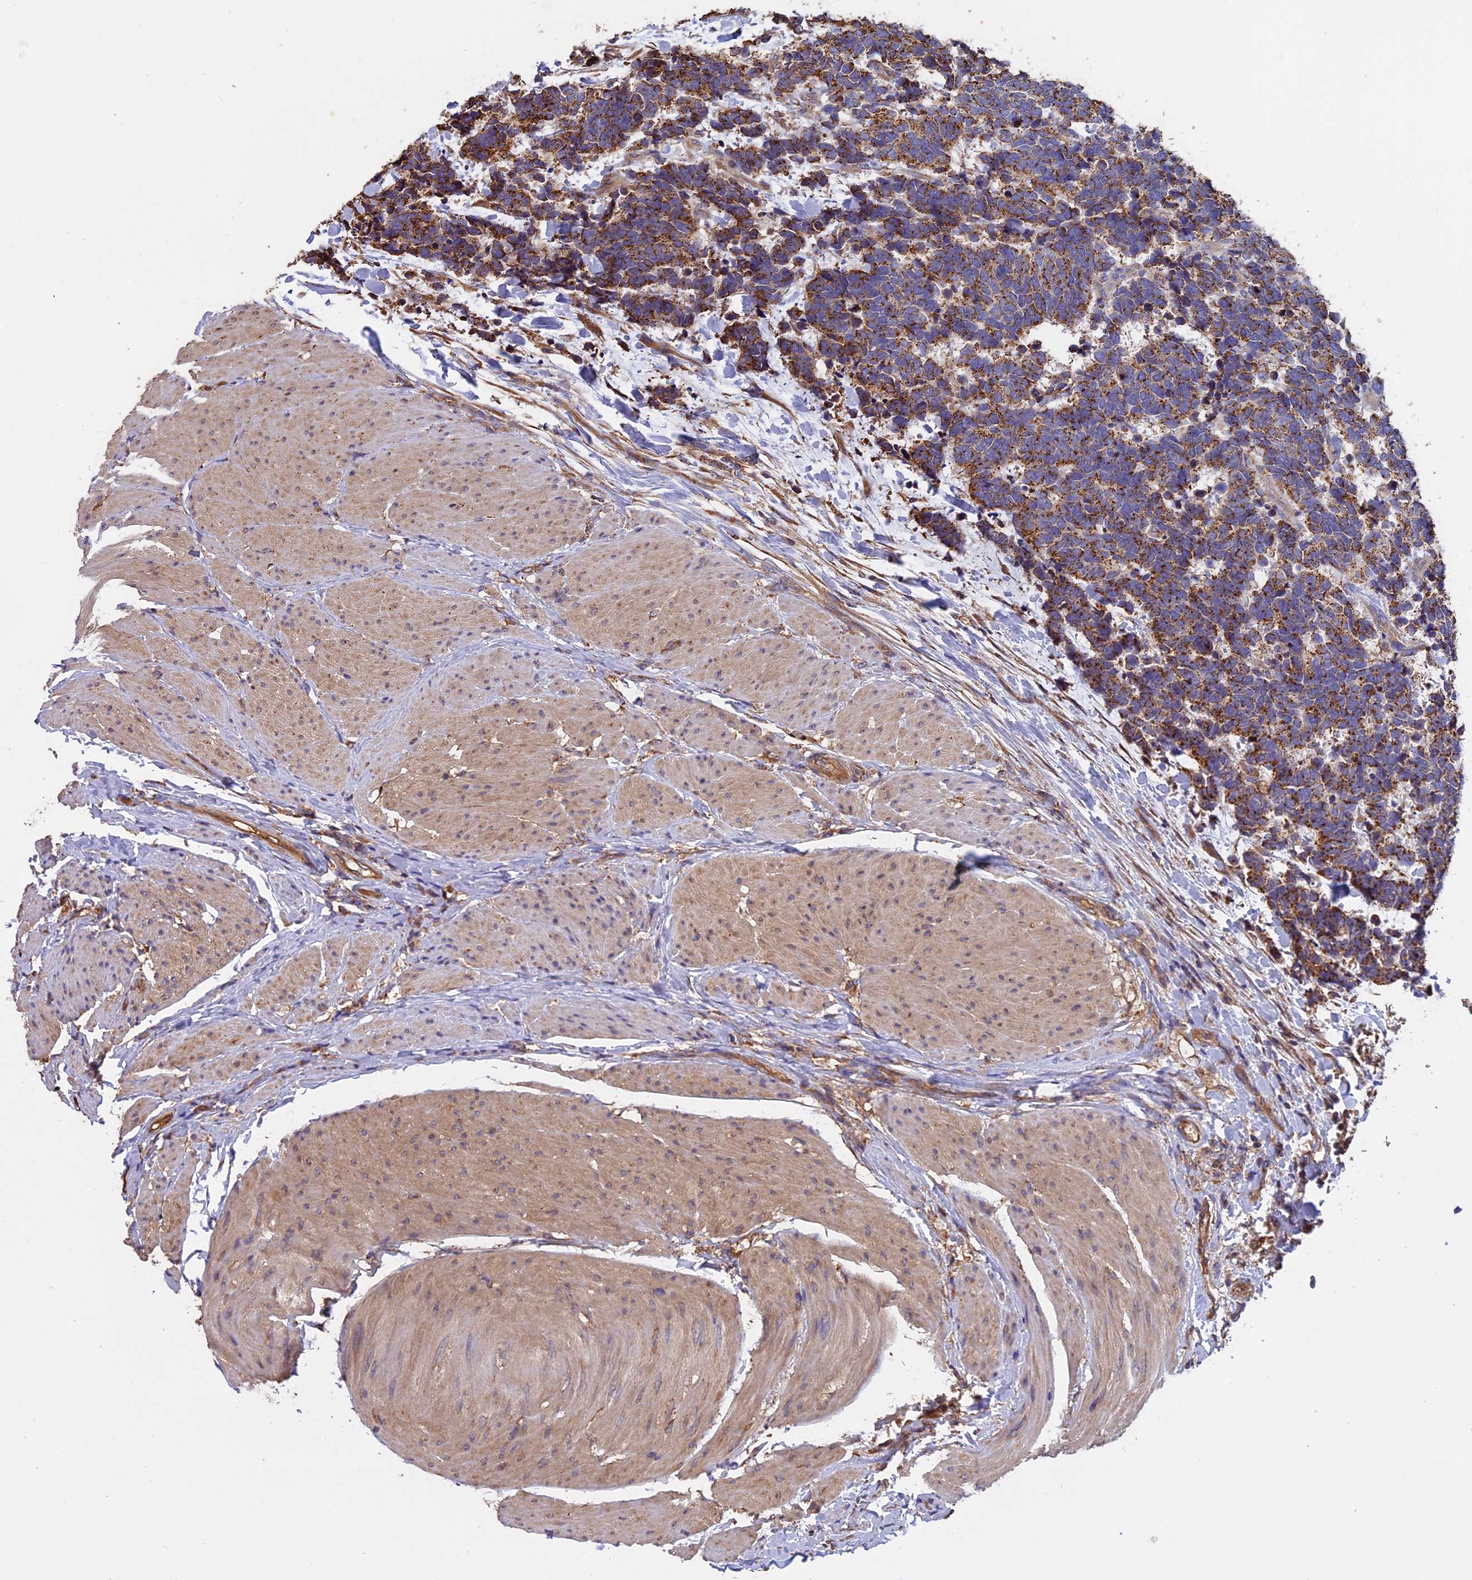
{"staining": {"intensity": "moderate", "quantity": ">75%", "location": "cytoplasmic/membranous"}, "tissue": "carcinoid", "cell_type": "Tumor cells", "image_type": "cancer", "snomed": [{"axis": "morphology", "description": "Carcinoma, NOS"}, {"axis": "morphology", "description": "Carcinoid, malignant, NOS"}, {"axis": "topography", "description": "Urinary bladder"}], "caption": "The photomicrograph demonstrates a brown stain indicating the presence of a protein in the cytoplasmic/membranous of tumor cells in carcinoid.", "gene": "CHMP2A", "patient": {"sex": "male", "age": 57}}